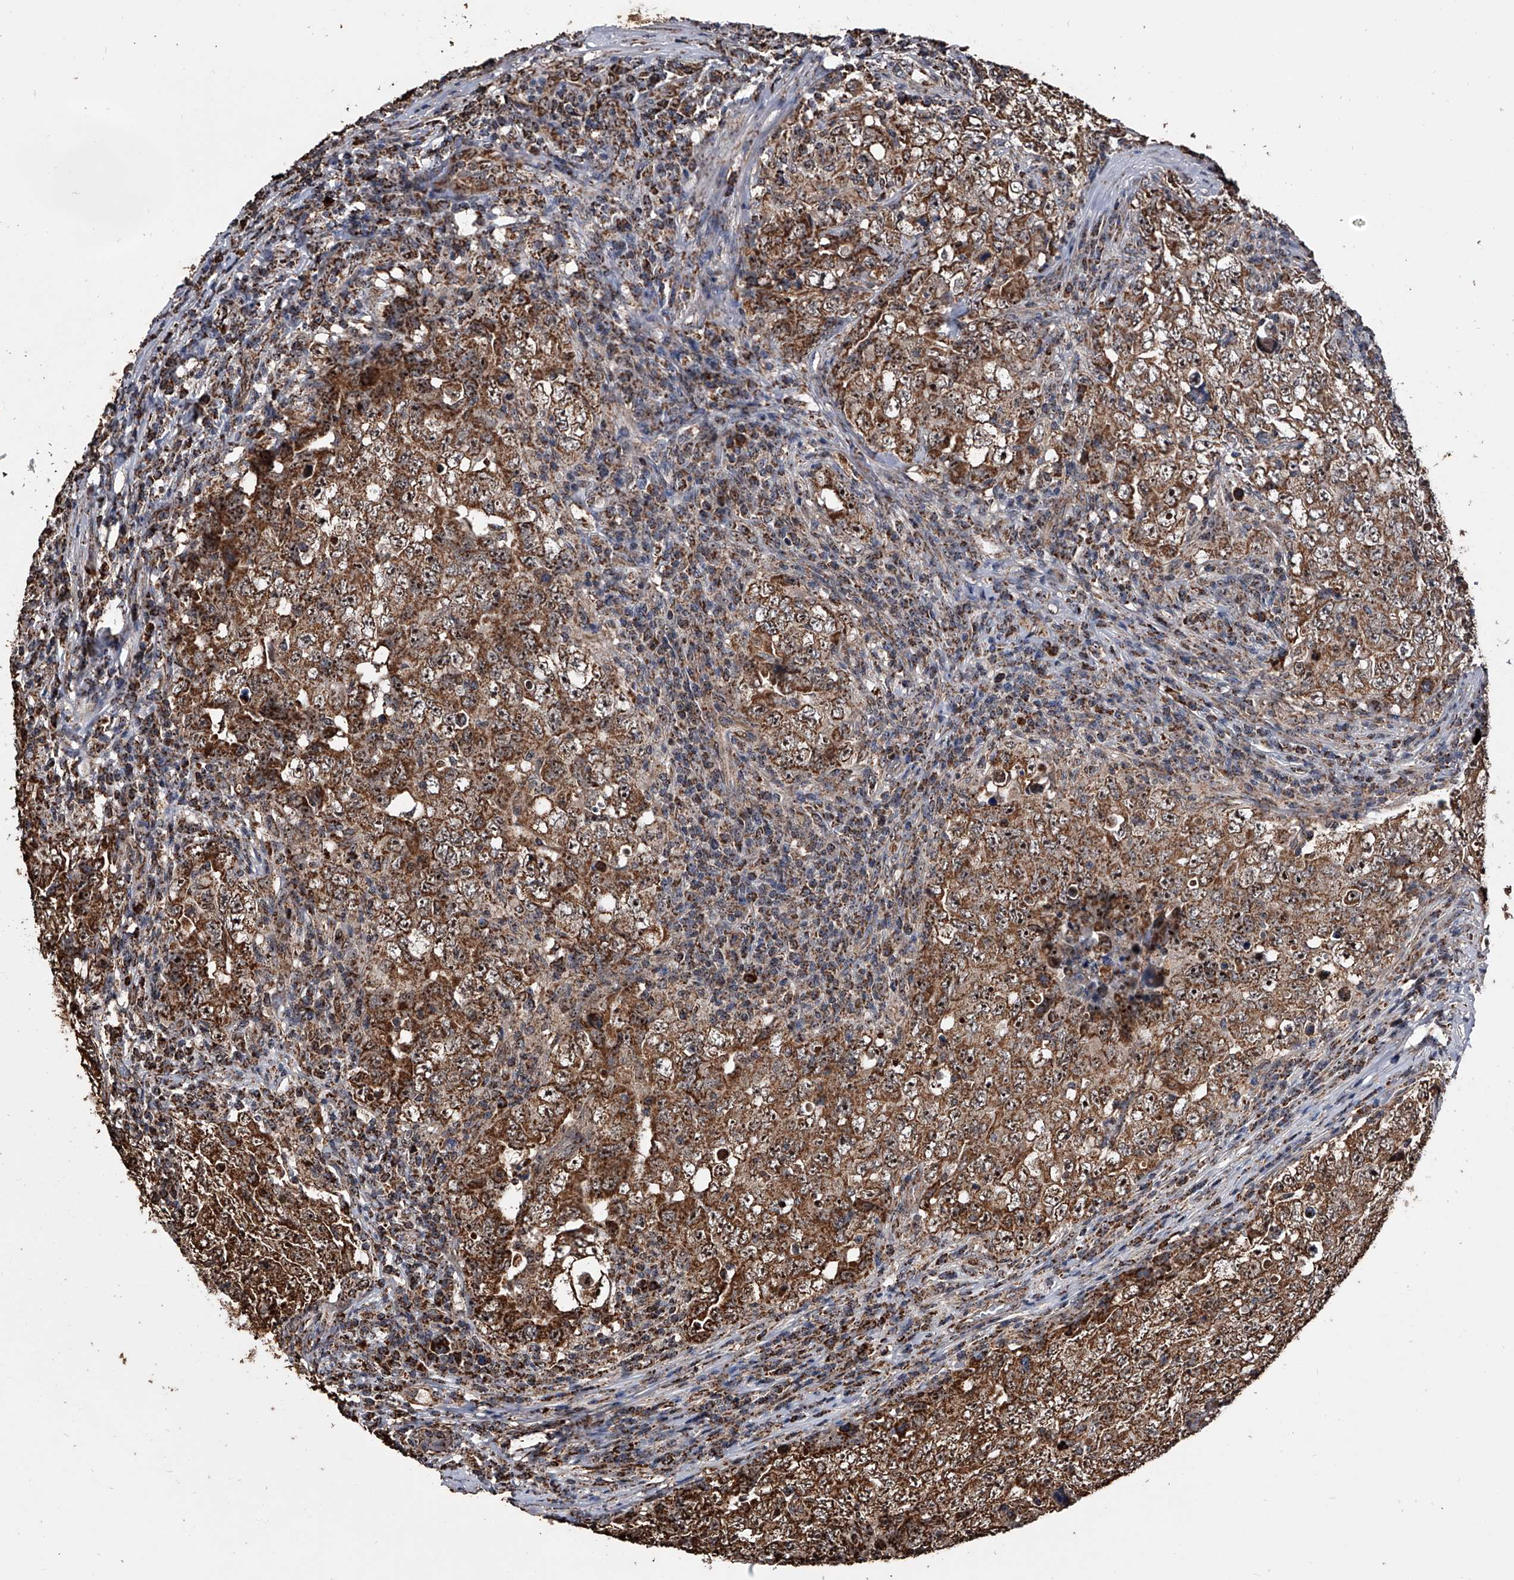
{"staining": {"intensity": "moderate", "quantity": ">75%", "location": "cytoplasmic/membranous"}, "tissue": "testis cancer", "cell_type": "Tumor cells", "image_type": "cancer", "snomed": [{"axis": "morphology", "description": "Carcinoma, Embryonal, NOS"}, {"axis": "topography", "description": "Testis"}], "caption": "Immunohistochemical staining of human testis cancer (embryonal carcinoma) exhibits medium levels of moderate cytoplasmic/membranous protein expression in approximately >75% of tumor cells. (DAB IHC with brightfield microscopy, high magnification).", "gene": "SMPDL3A", "patient": {"sex": "male", "age": 26}}